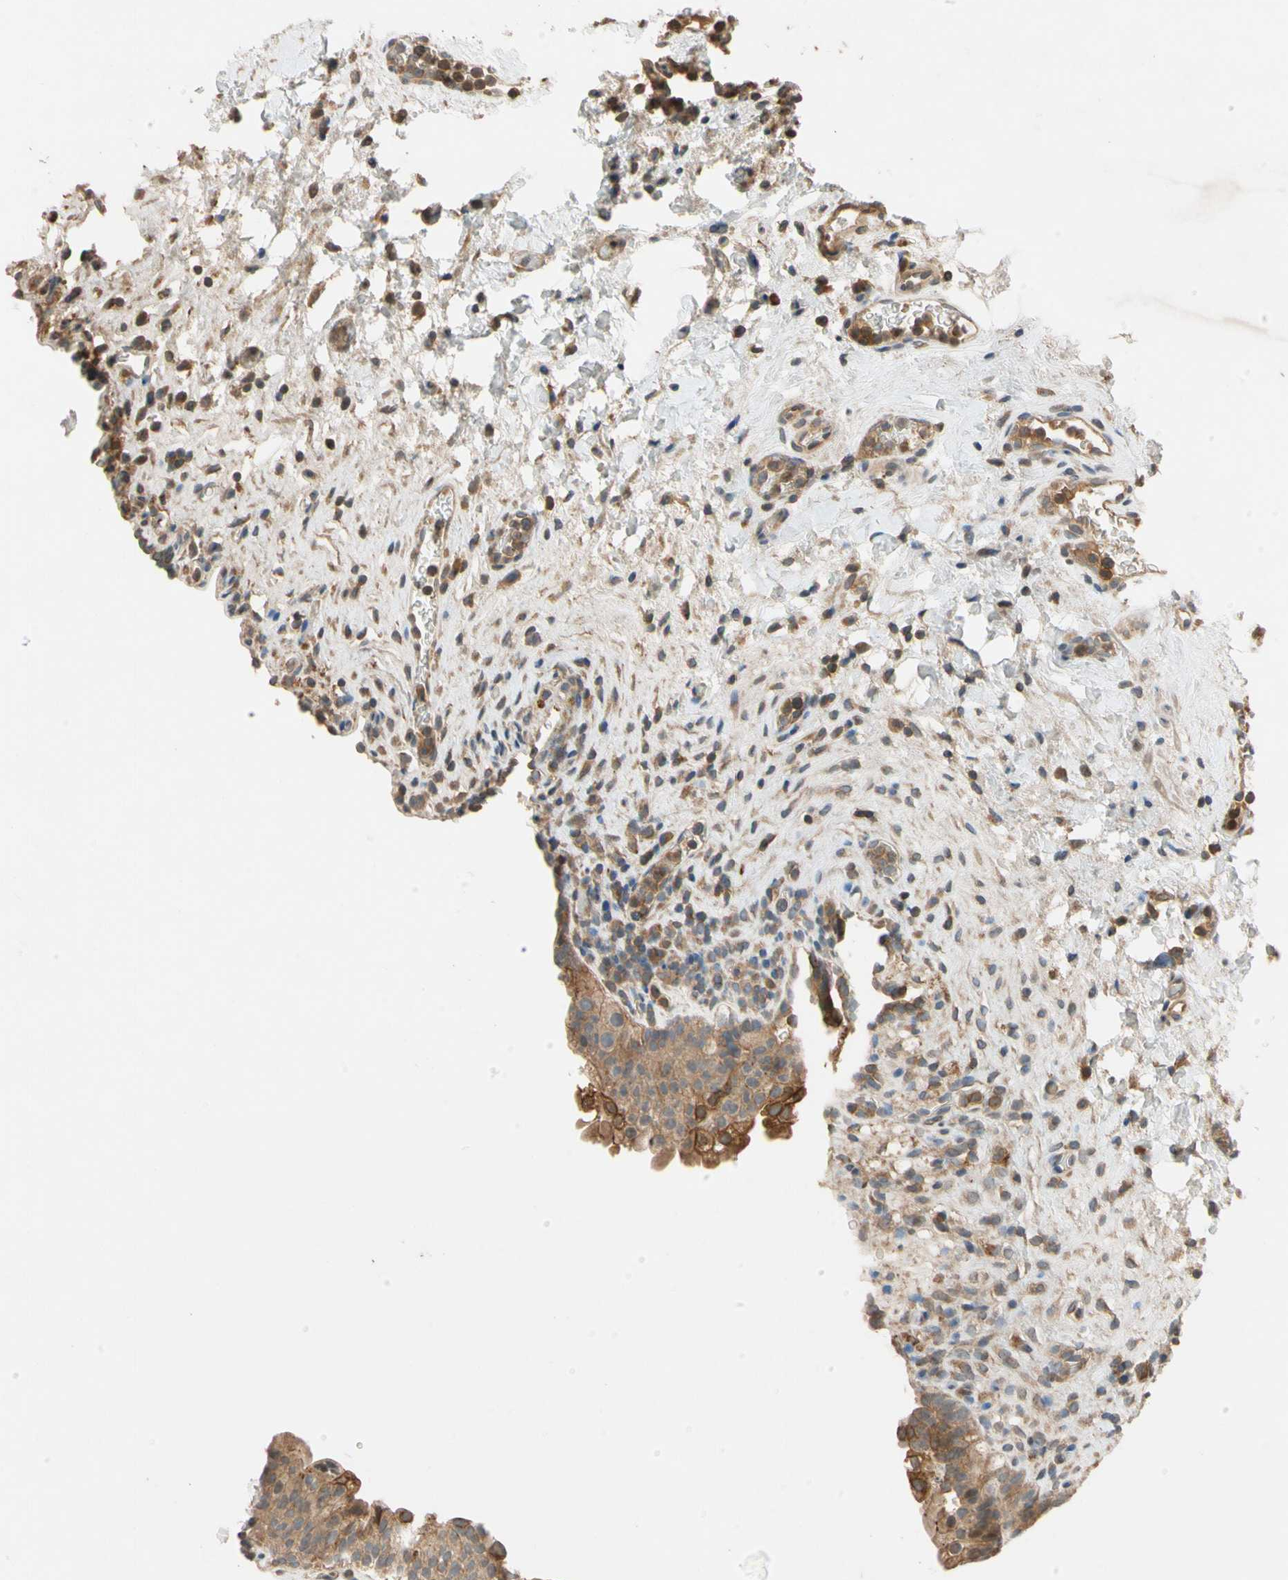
{"staining": {"intensity": "moderate", "quantity": ">75%", "location": "cytoplasmic/membranous"}, "tissue": "urinary bladder", "cell_type": "Urothelial cells", "image_type": "normal", "snomed": [{"axis": "morphology", "description": "Normal tissue, NOS"}, {"axis": "topography", "description": "Urinary bladder"}], "caption": "High-magnification brightfield microscopy of unremarkable urinary bladder stained with DAB (3,3'-diaminobenzidine) (brown) and counterstained with hematoxylin (blue). urothelial cells exhibit moderate cytoplasmic/membranous expression is identified in about>75% of cells. The protein is stained brown, and the nuclei are stained in blue (DAB IHC with brightfield microscopy, high magnification).", "gene": "USP12", "patient": {"sex": "female", "age": 64}}